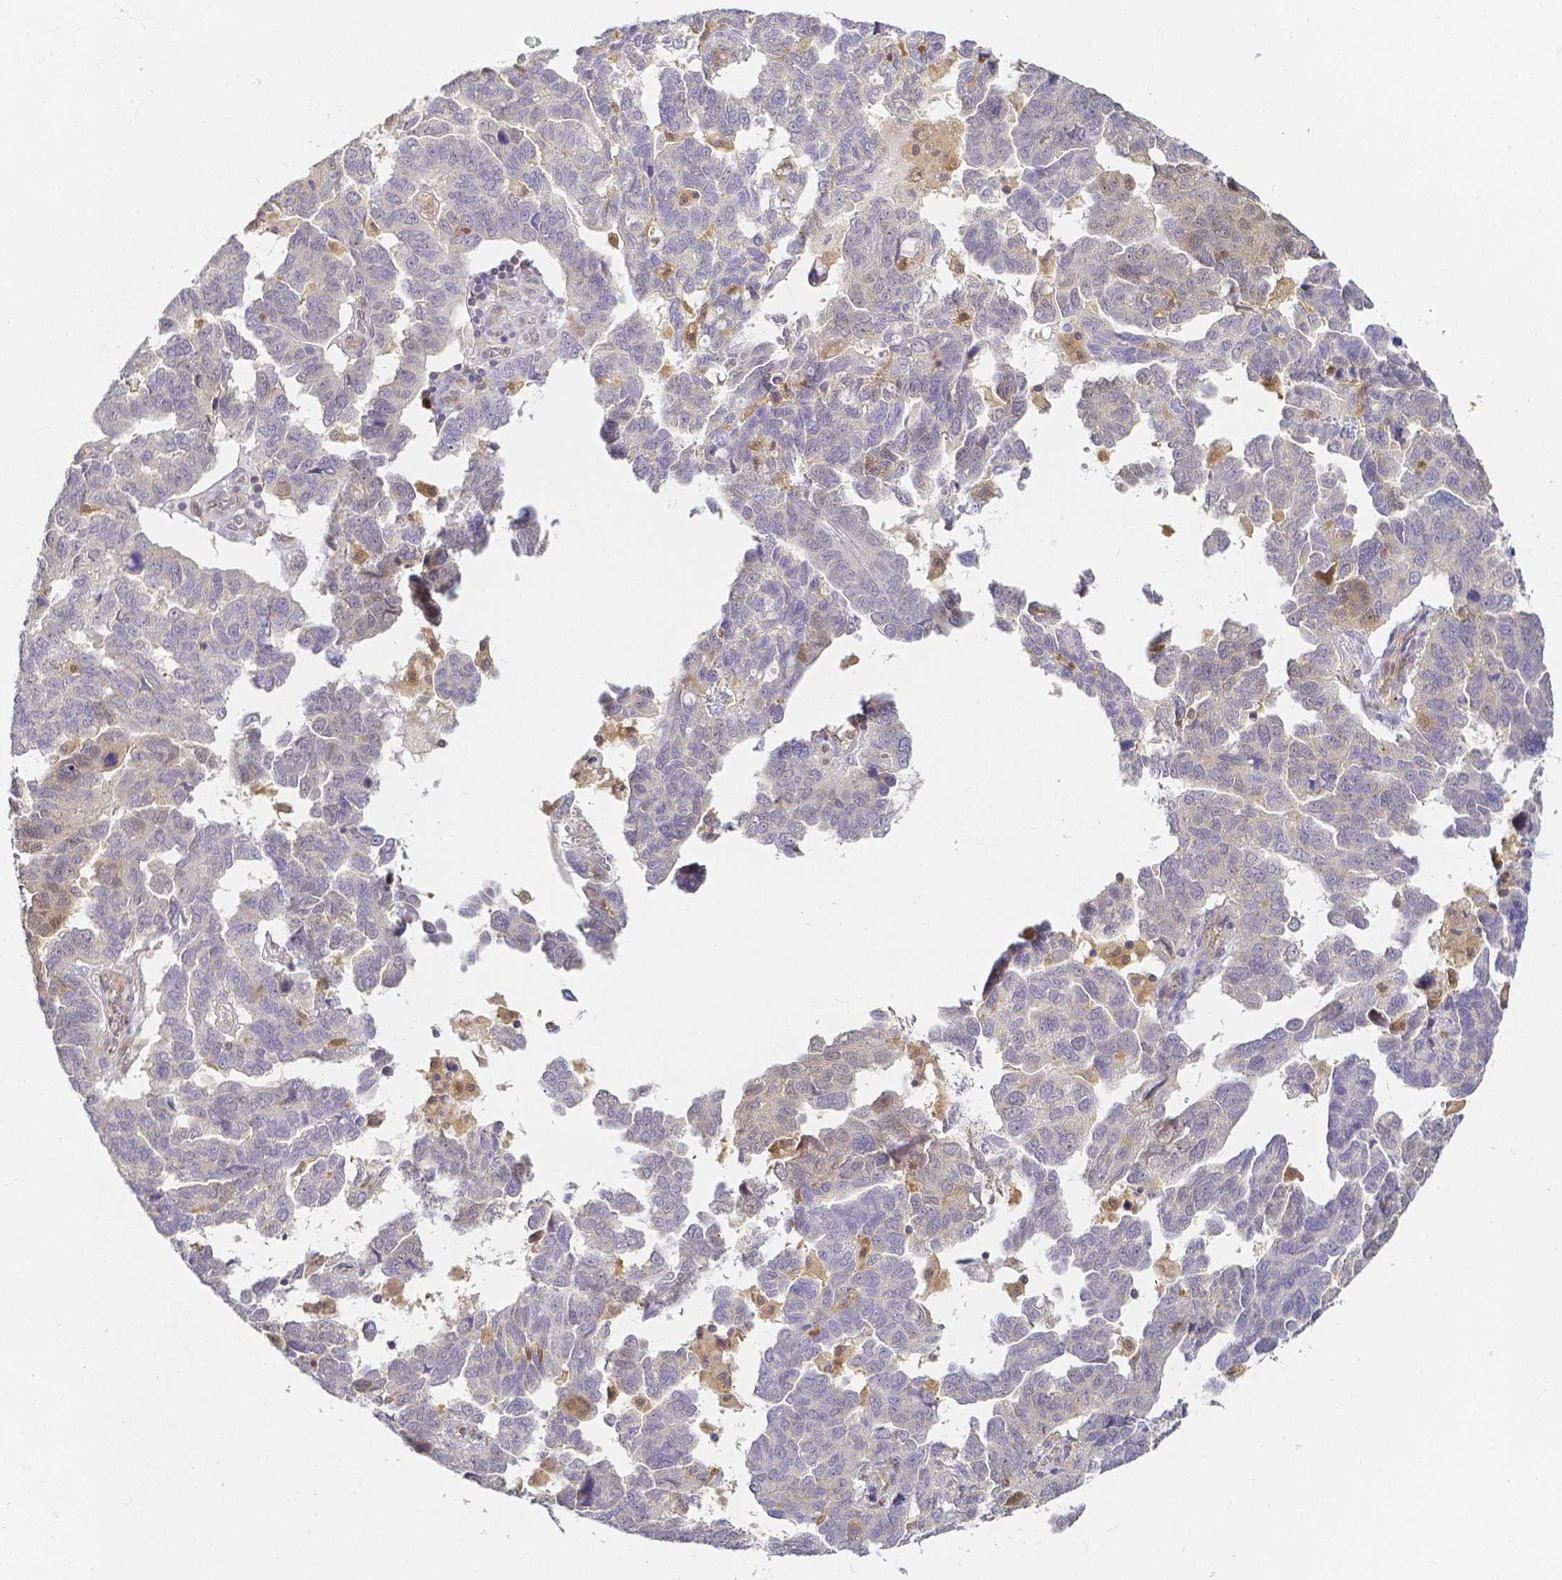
{"staining": {"intensity": "negative", "quantity": "none", "location": "none"}, "tissue": "ovarian cancer", "cell_type": "Tumor cells", "image_type": "cancer", "snomed": [{"axis": "morphology", "description": "Cystadenocarcinoma, serous, NOS"}, {"axis": "topography", "description": "Ovary"}], "caption": "An IHC photomicrograph of ovarian serous cystadenocarcinoma is shown. There is no staining in tumor cells of ovarian serous cystadenocarcinoma.", "gene": "KCNH1", "patient": {"sex": "female", "age": 64}}